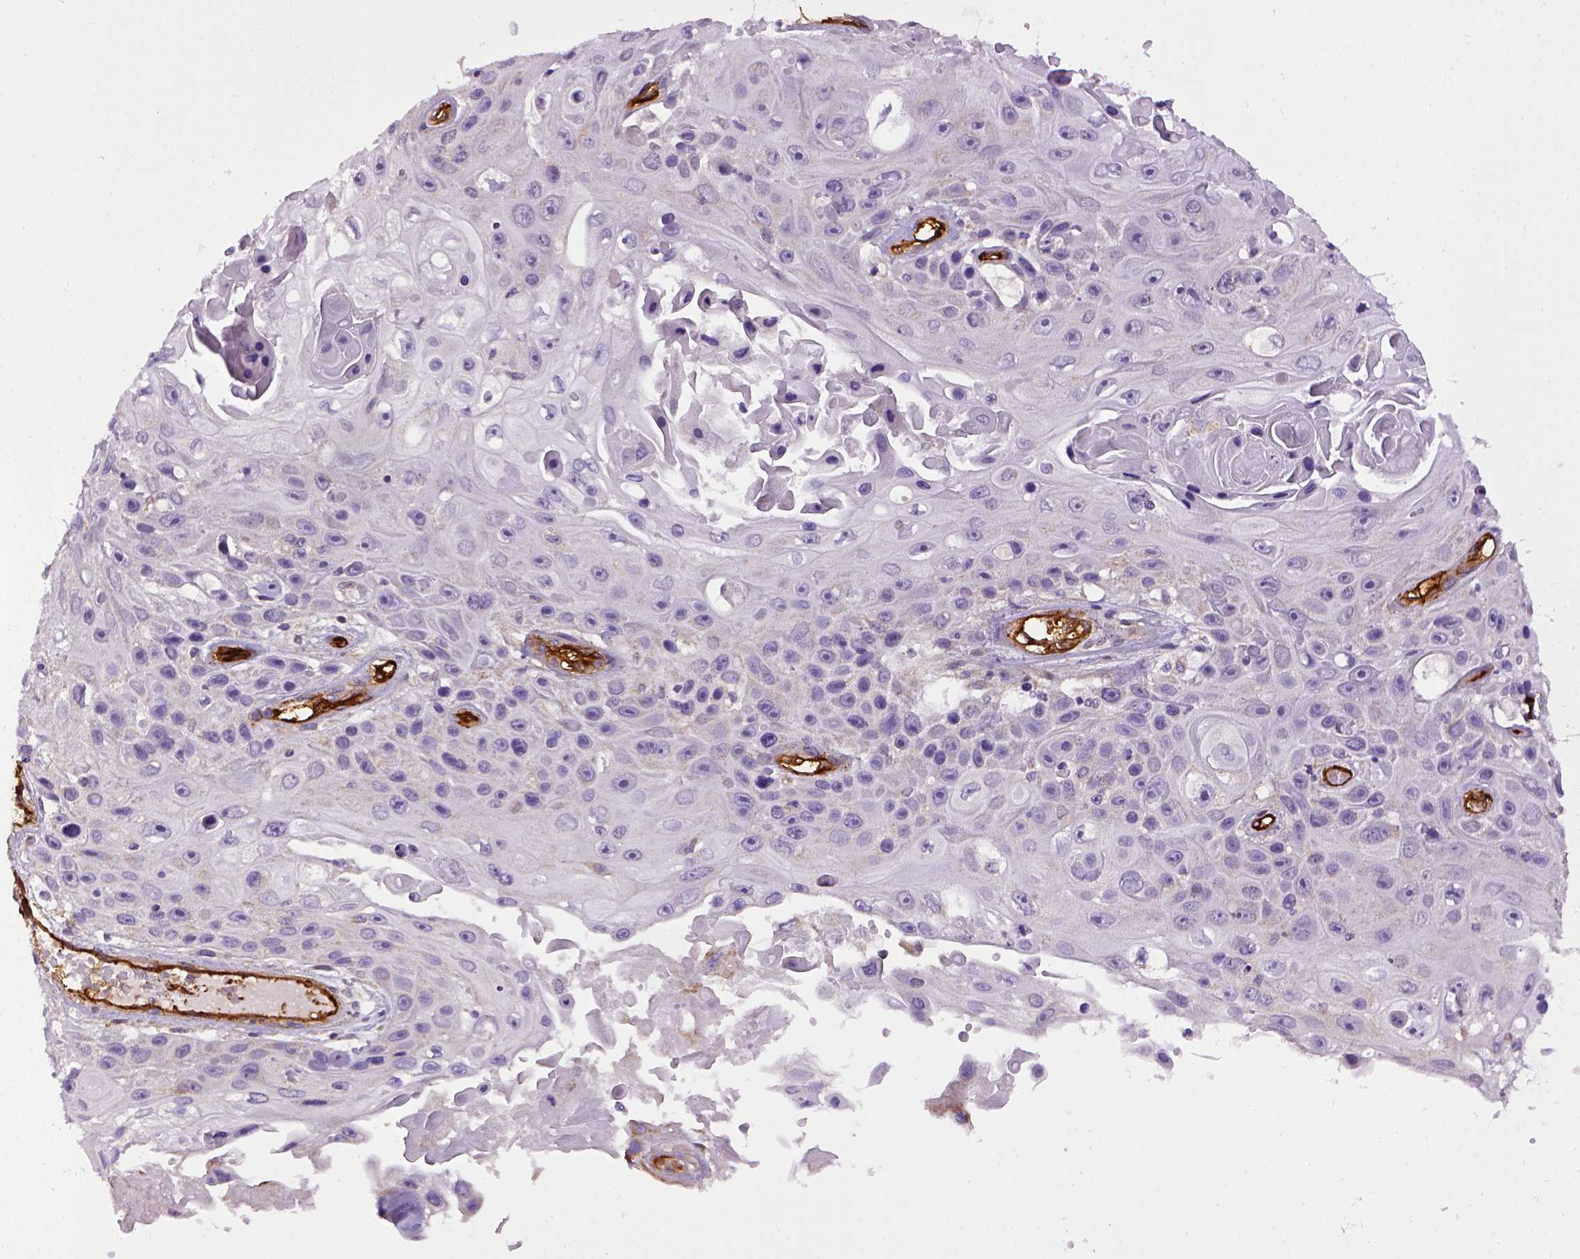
{"staining": {"intensity": "negative", "quantity": "none", "location": "none"}, "tissue": "skin cancer", "cell_type": "Tumor cells", "image_type": "cancer", "snomed": [{"axis": "morphology", "description": "Squamous cell carcinoma, NOS"}, {"axis": "topography", "description": "Skin"}], "caption": "Tumor cells show no significant staining in squamous cell carcinoma (skin).", "gene": "ENG", "patient": {"sex": "male", "age": 82}}